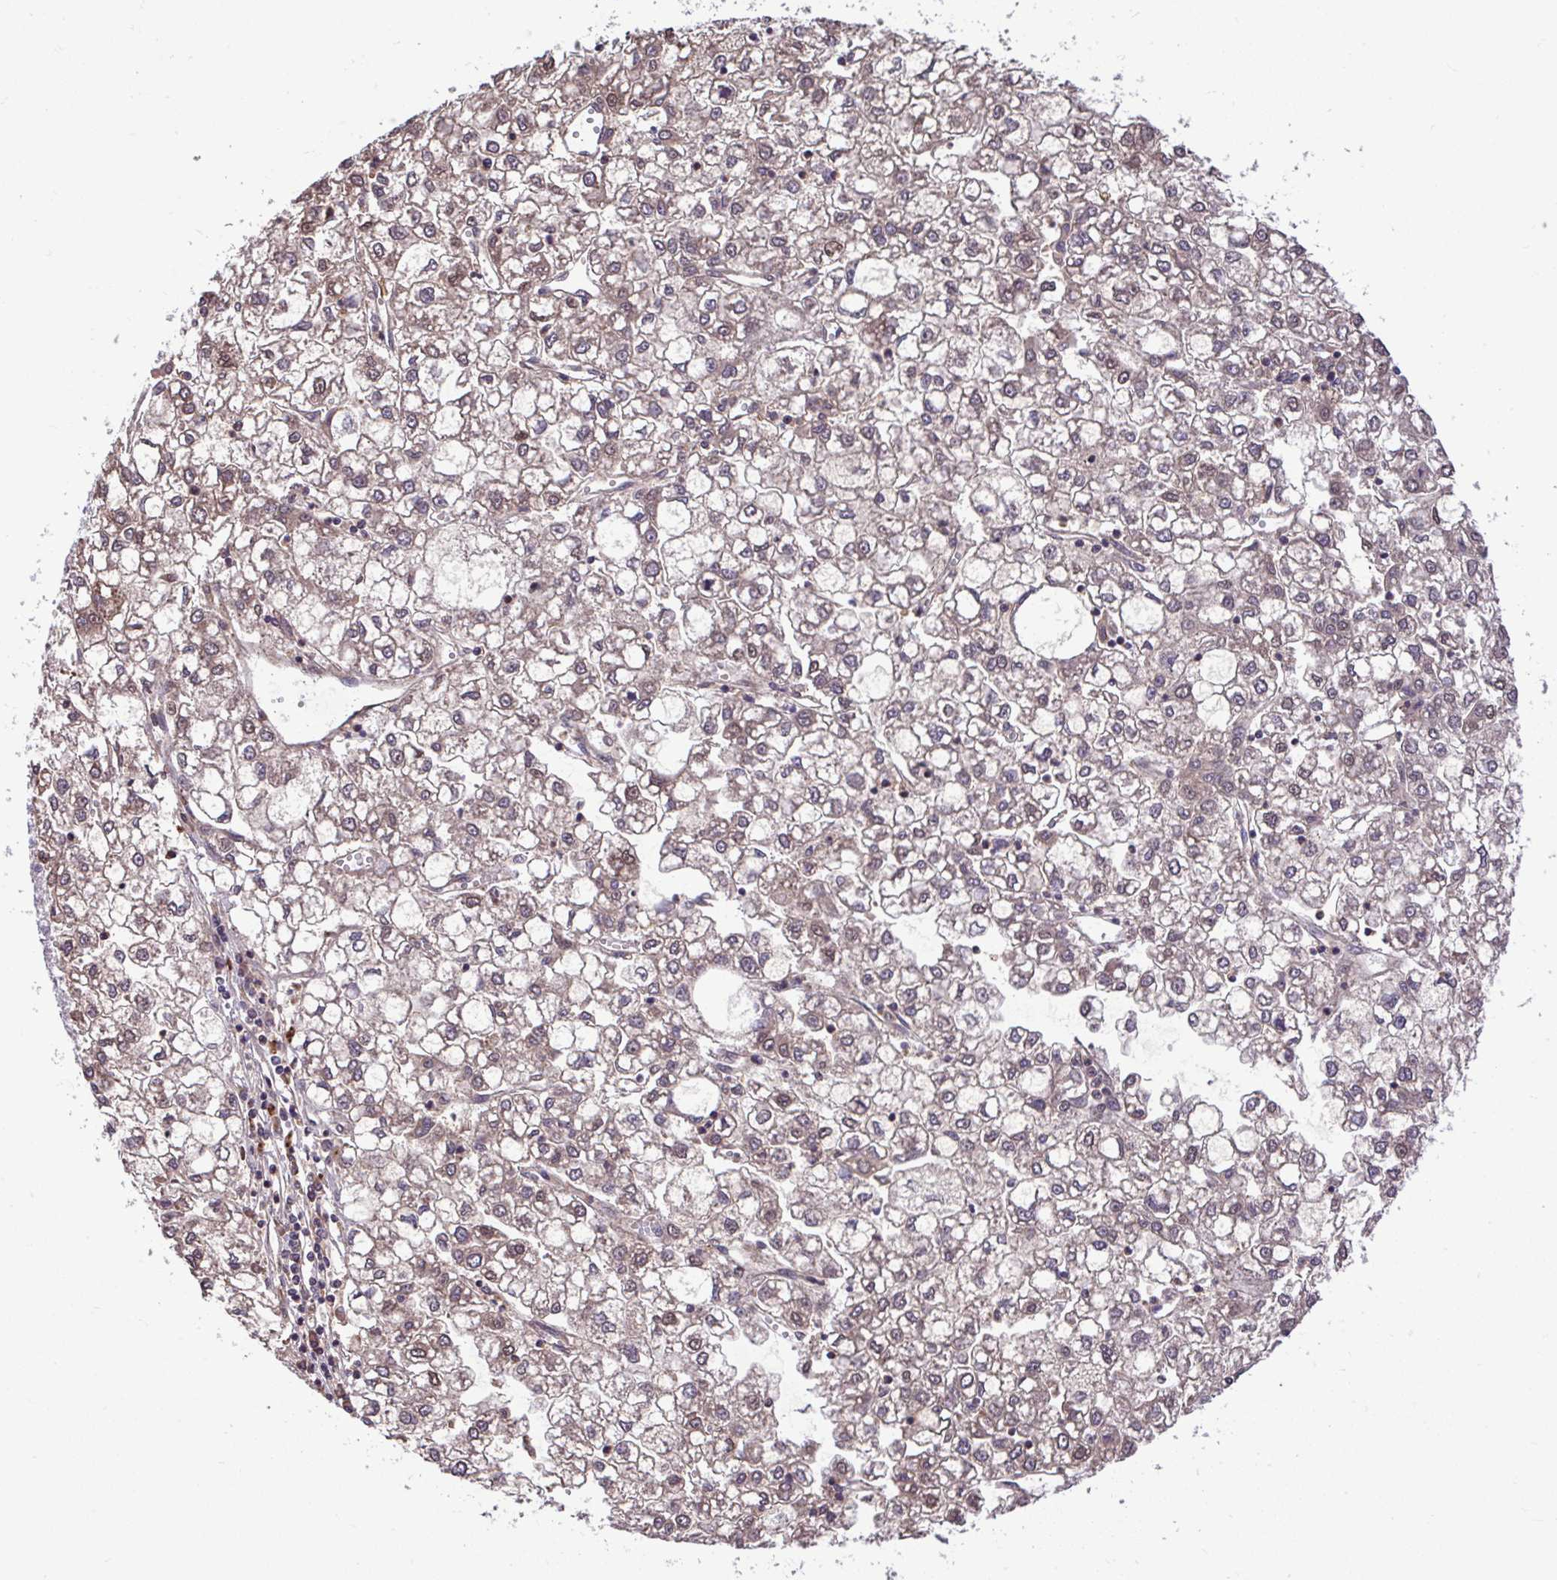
{"staining": {"intensity": "weak", "quantity": "25%-75%", "location": "nuclear"}, "tissue": "liver cancer", "cell_type": "Tumor cells", "image_type": "cancer", "snomed": [{"axis": "morphology", "description": "Carcinoma, Hepatocellular, NOS"}, {"axis": "topography", "description": "Liver"}], "caption": "IHC of human hepatocellular carcinoma (liver) exhibits low levels of weak nuclear staining in approximately 25%-75% of tumor cells.", "gene": "GLIS3", "patient": {"sex": "male", "age": 40}}